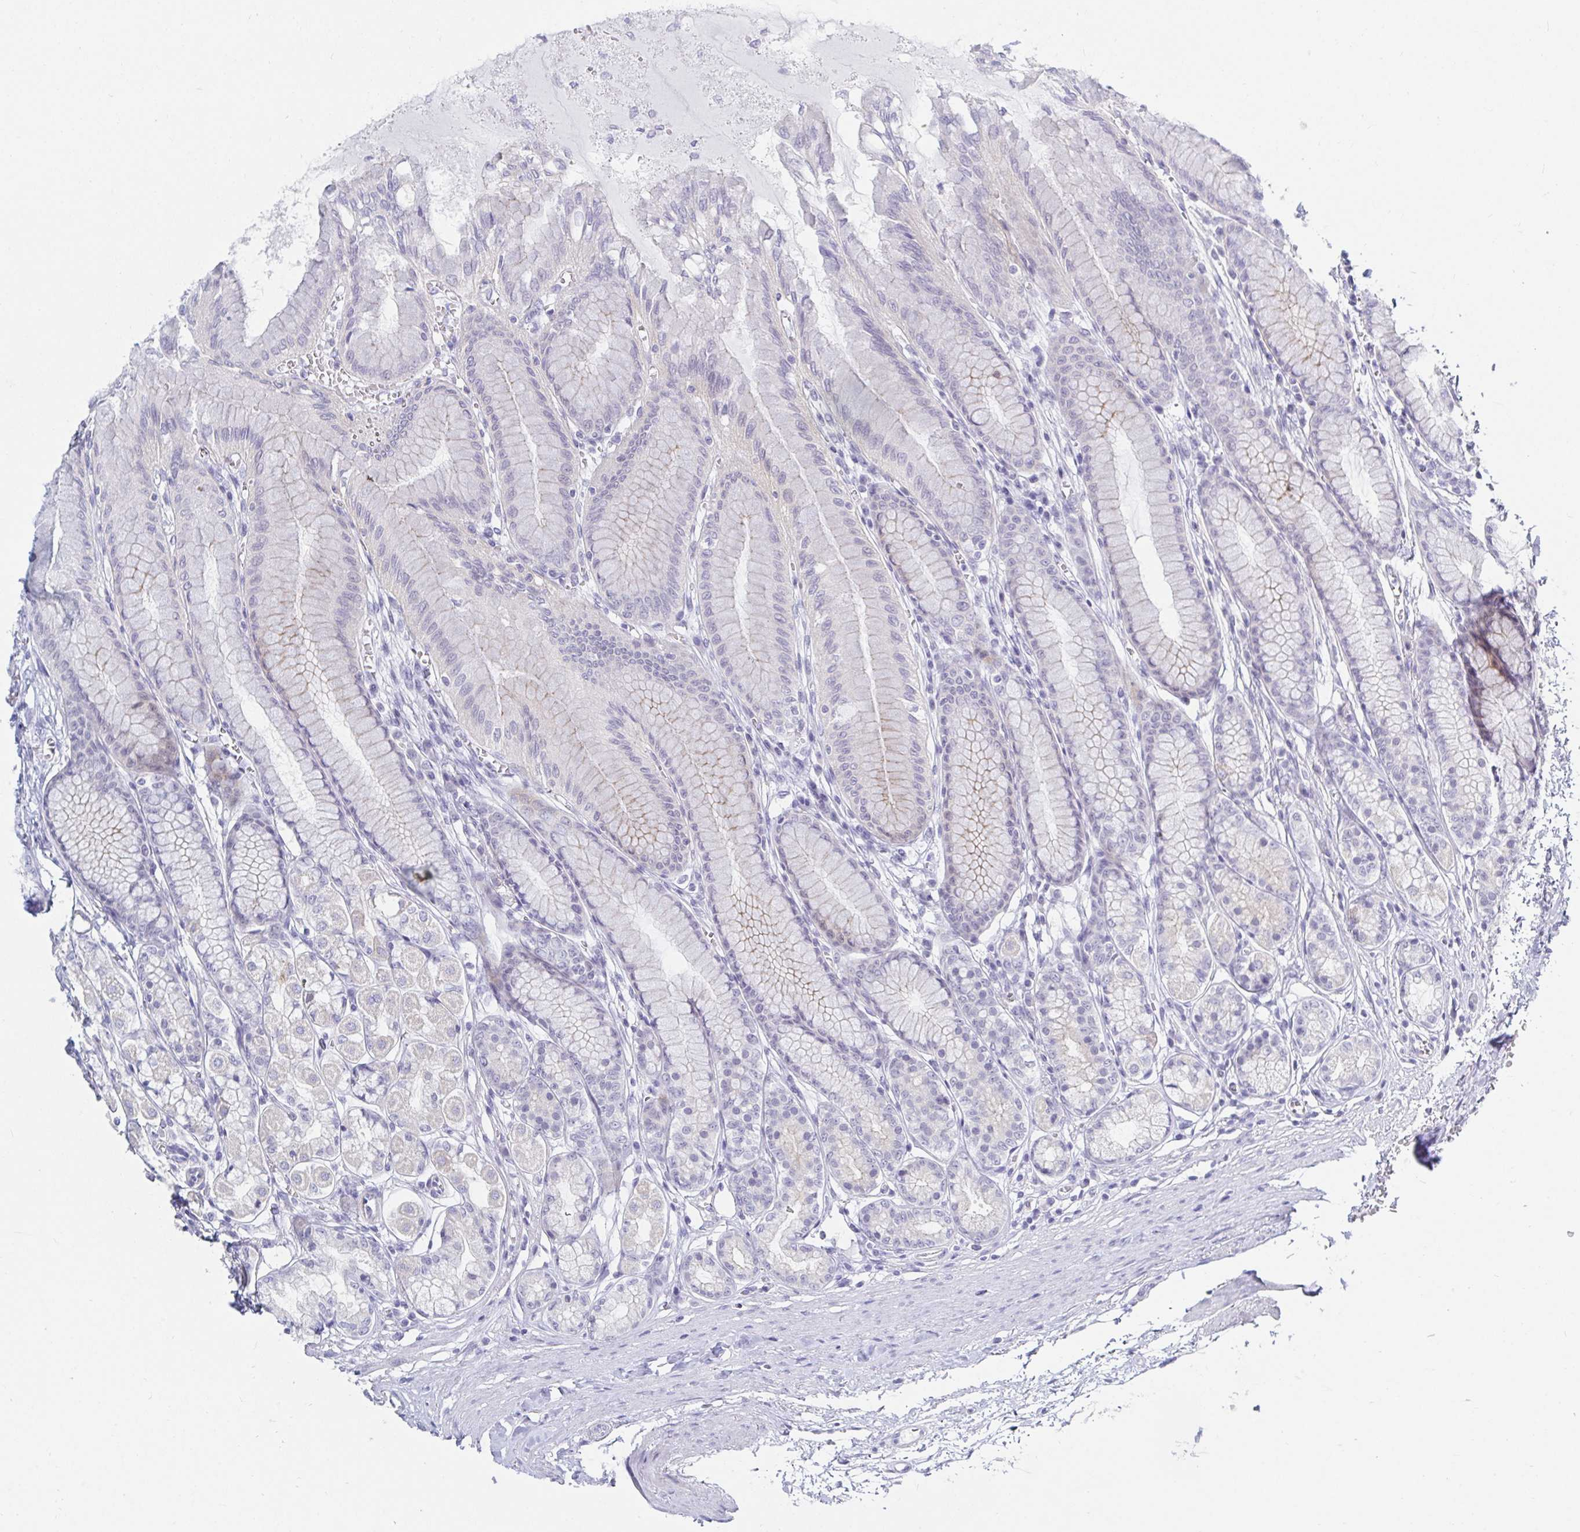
{"staining": {"intensity": "weak", "quantity": "<25%", "location": "cytoplasmic/membranous"}, "tissue": "stomach", "cell_type": "Glandular cells", "image_type": "normal", "snomed": [{"axis": "morphology", "description": "Normal tissue, NOS"}, {"axis": "topography", "description": "Stomach"}, {"axis": "topography", "description": "Stomach, lower"}], "caption": "This is a micrograph of immunohistochemistry (IHC) staining of benign stomach, which shows no positivity in glandular cells.", "gene": "OR10K1", "patient": {"sex": "male", "age": 76}}